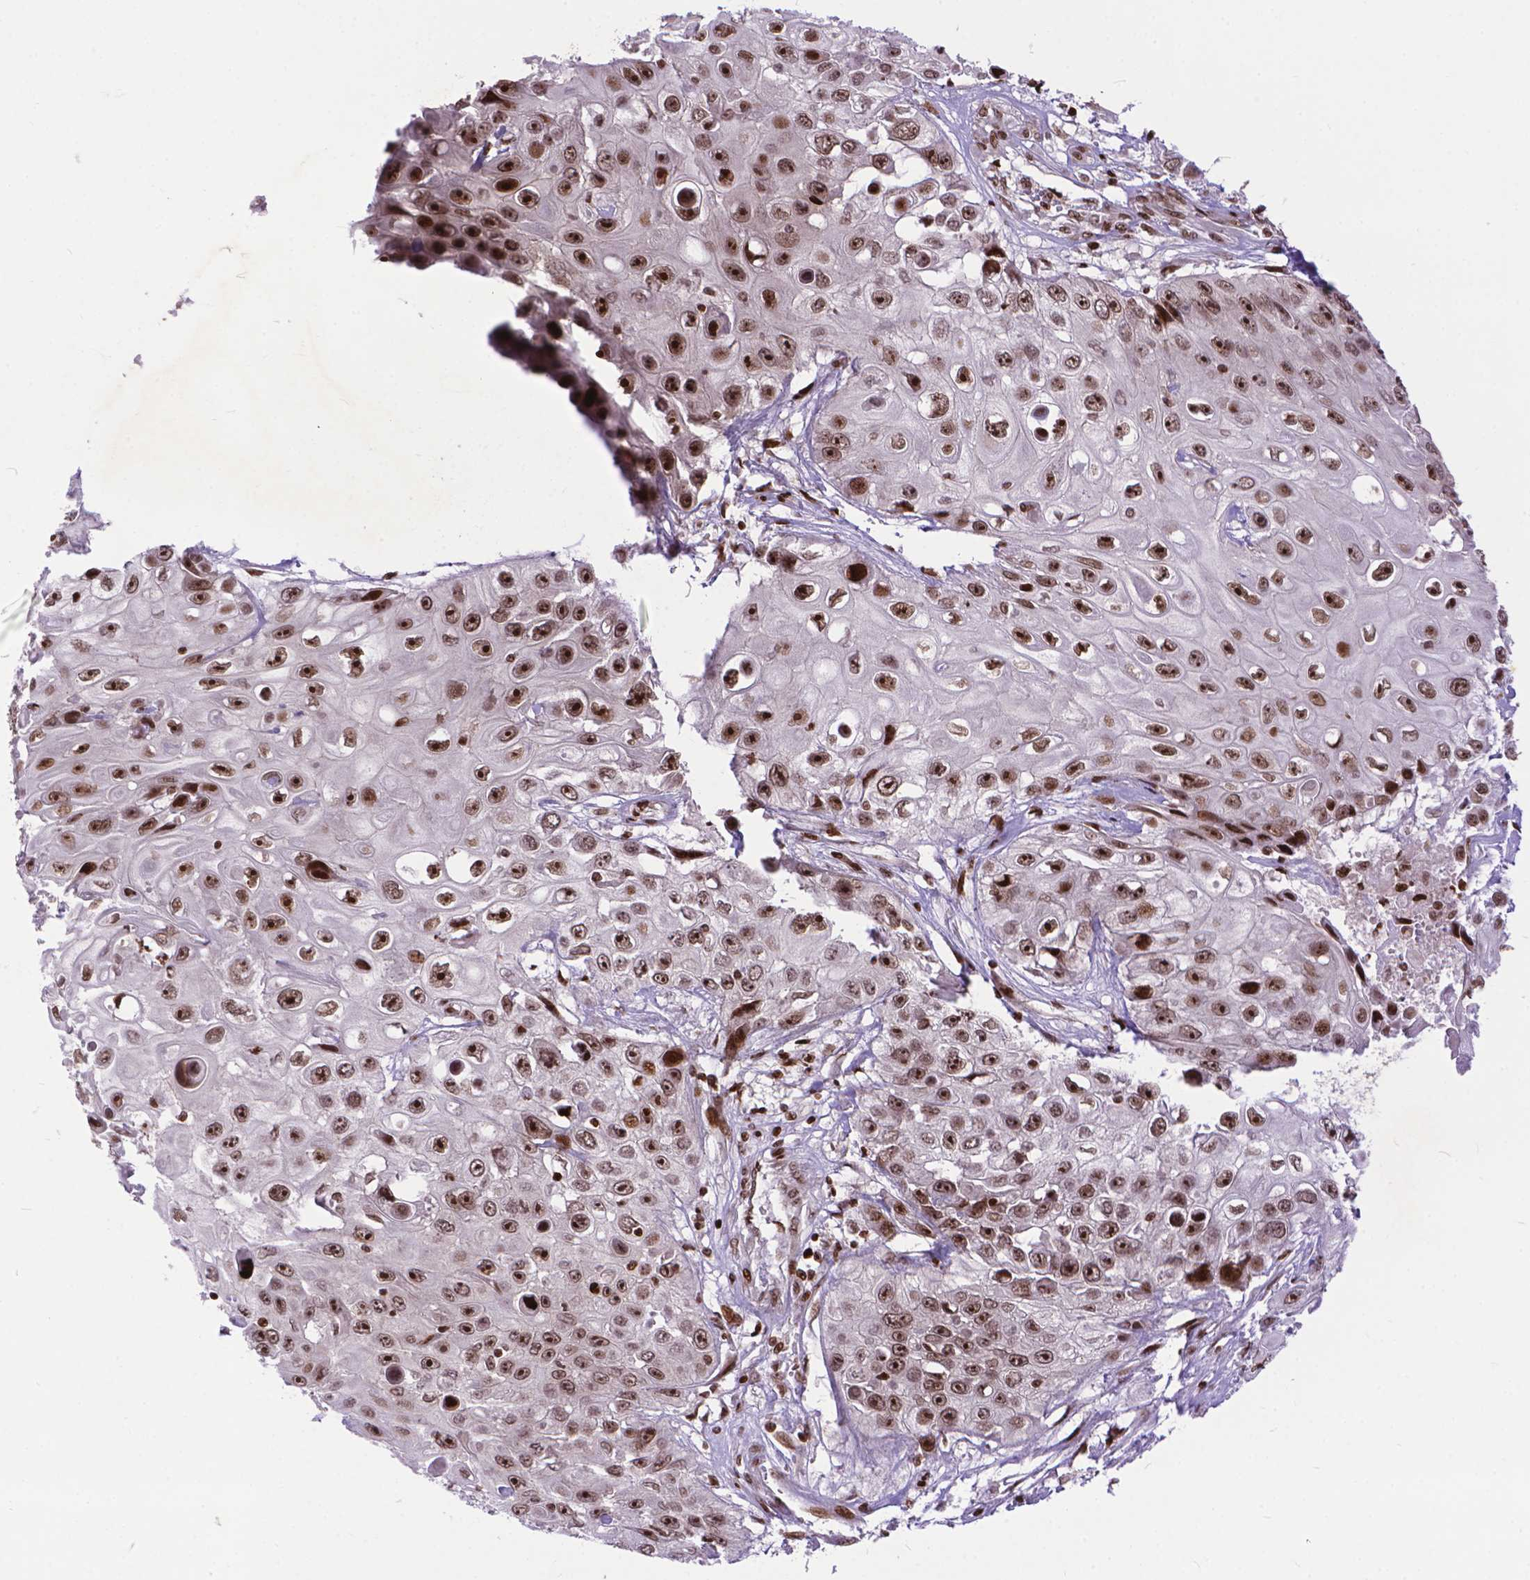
{"staining": {"intensity": "strong", "quantity": ">75%", "location": "nuclear"}, "tissue": "skin cancer", "cell_type": "Tumor cells", "image_type": "cancer", "snomed": [{"axis": "morphology", "description": "Squamous cell carcinoma, NOS"}, {"axis": "topography", "description": "Skin"}], "caption": "A micrograph of human skin cancer (squamous cell carcinoma) stained for a protein reveals strong nuclear brown staining in tumor cells.", "gene": "AMER1", "patient": {"sex": "male", "age": 82}}